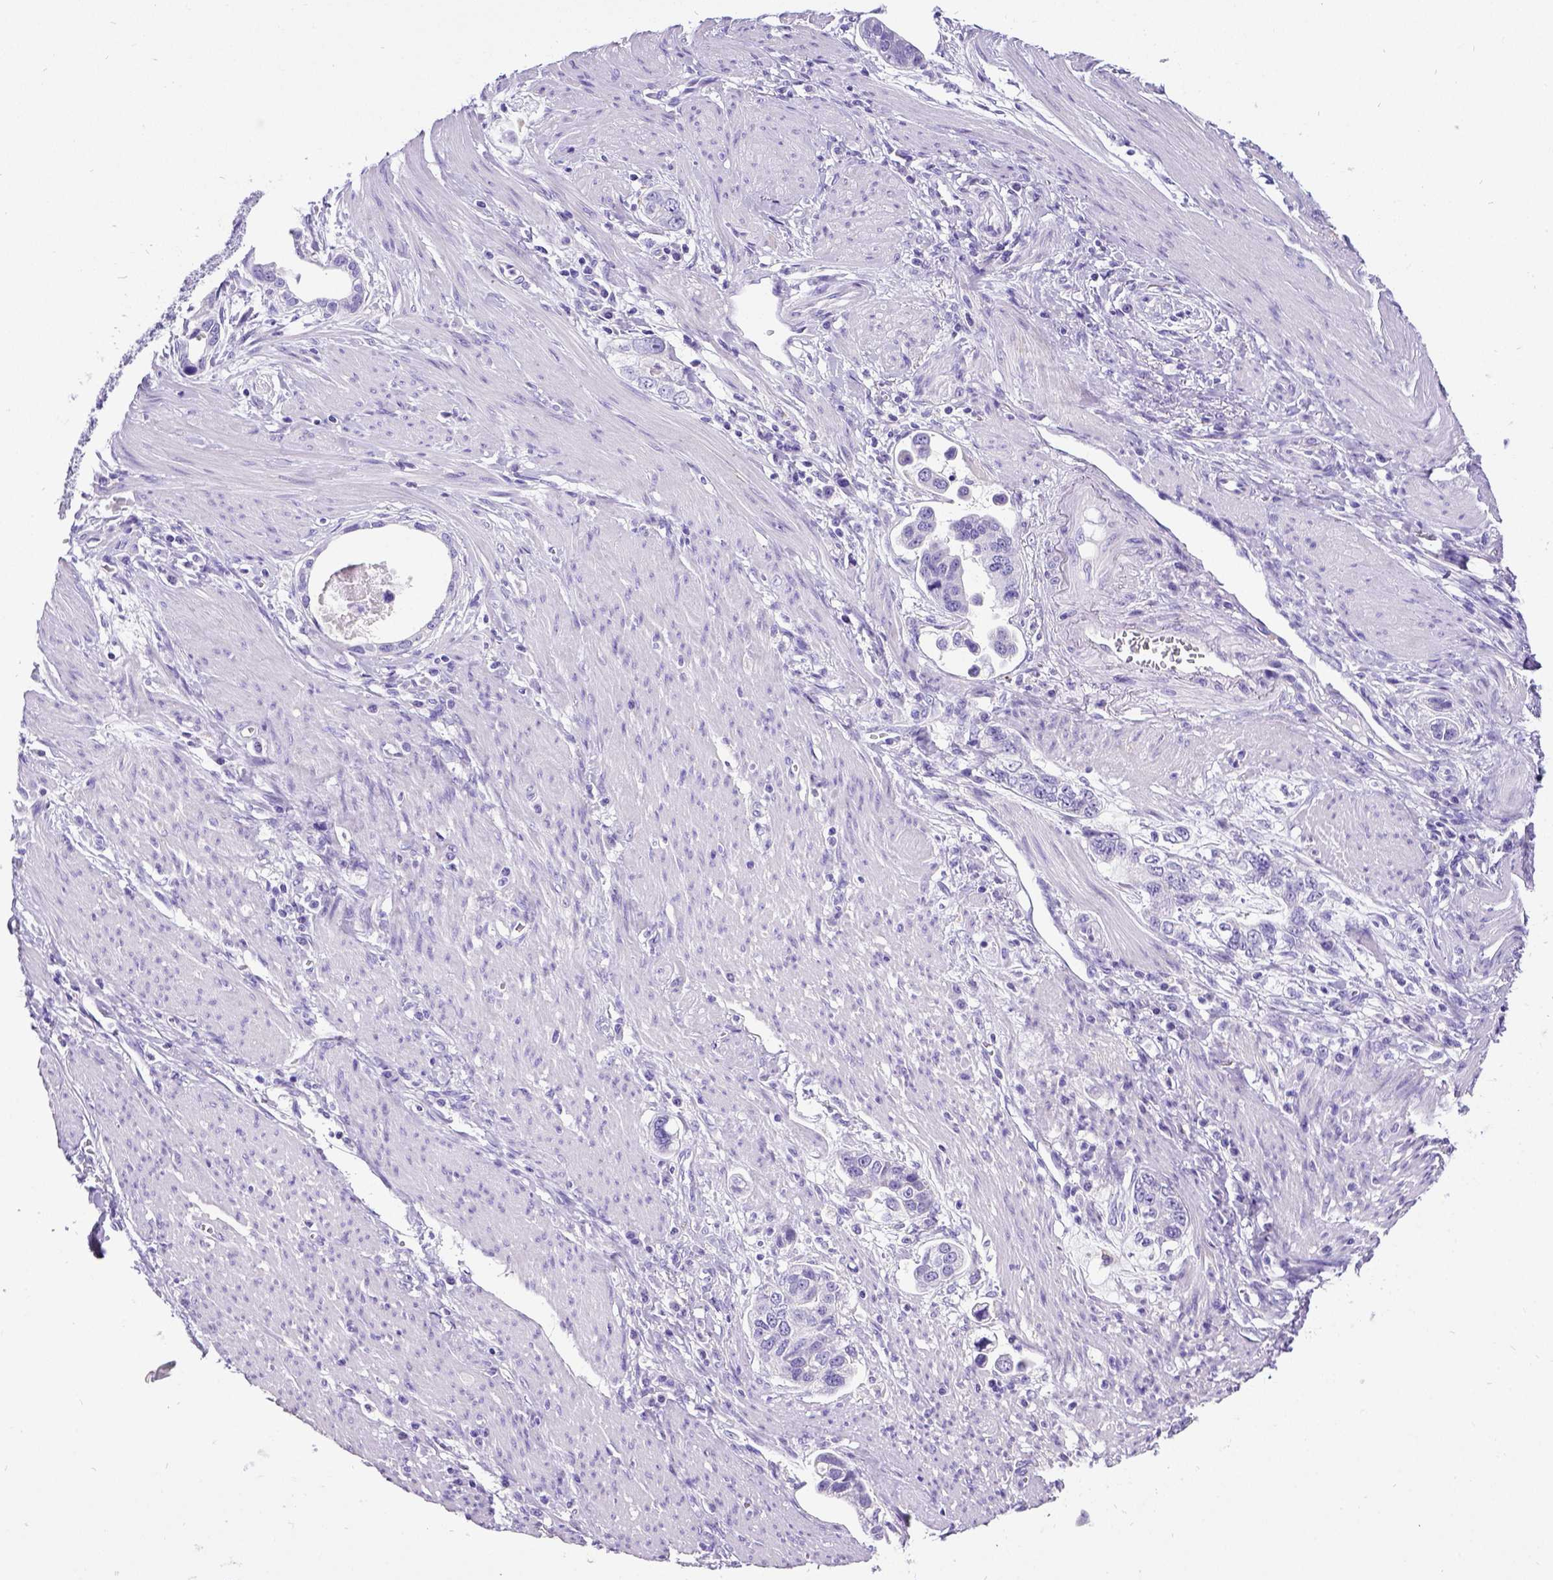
{"staining": {"intensity": "negative", "quantity": "none", "location": "none"}, "tissue": "stomach cancer", "cell_type": "Tumor cells", "image_type": "cancer", "snomed": [{"axis": "morphology", "description": "Adenocarcinoma, NOS"}, {"axis": "topography", "description": "Stomach, lower"}], "caption": "There is no significant staining in tumor cells of stomach cancer. (Immunohistochemistry, brightfield microscopy, high magnification).", "gene": "SATB2", "patient": {"sex": "female", "age": 93}}